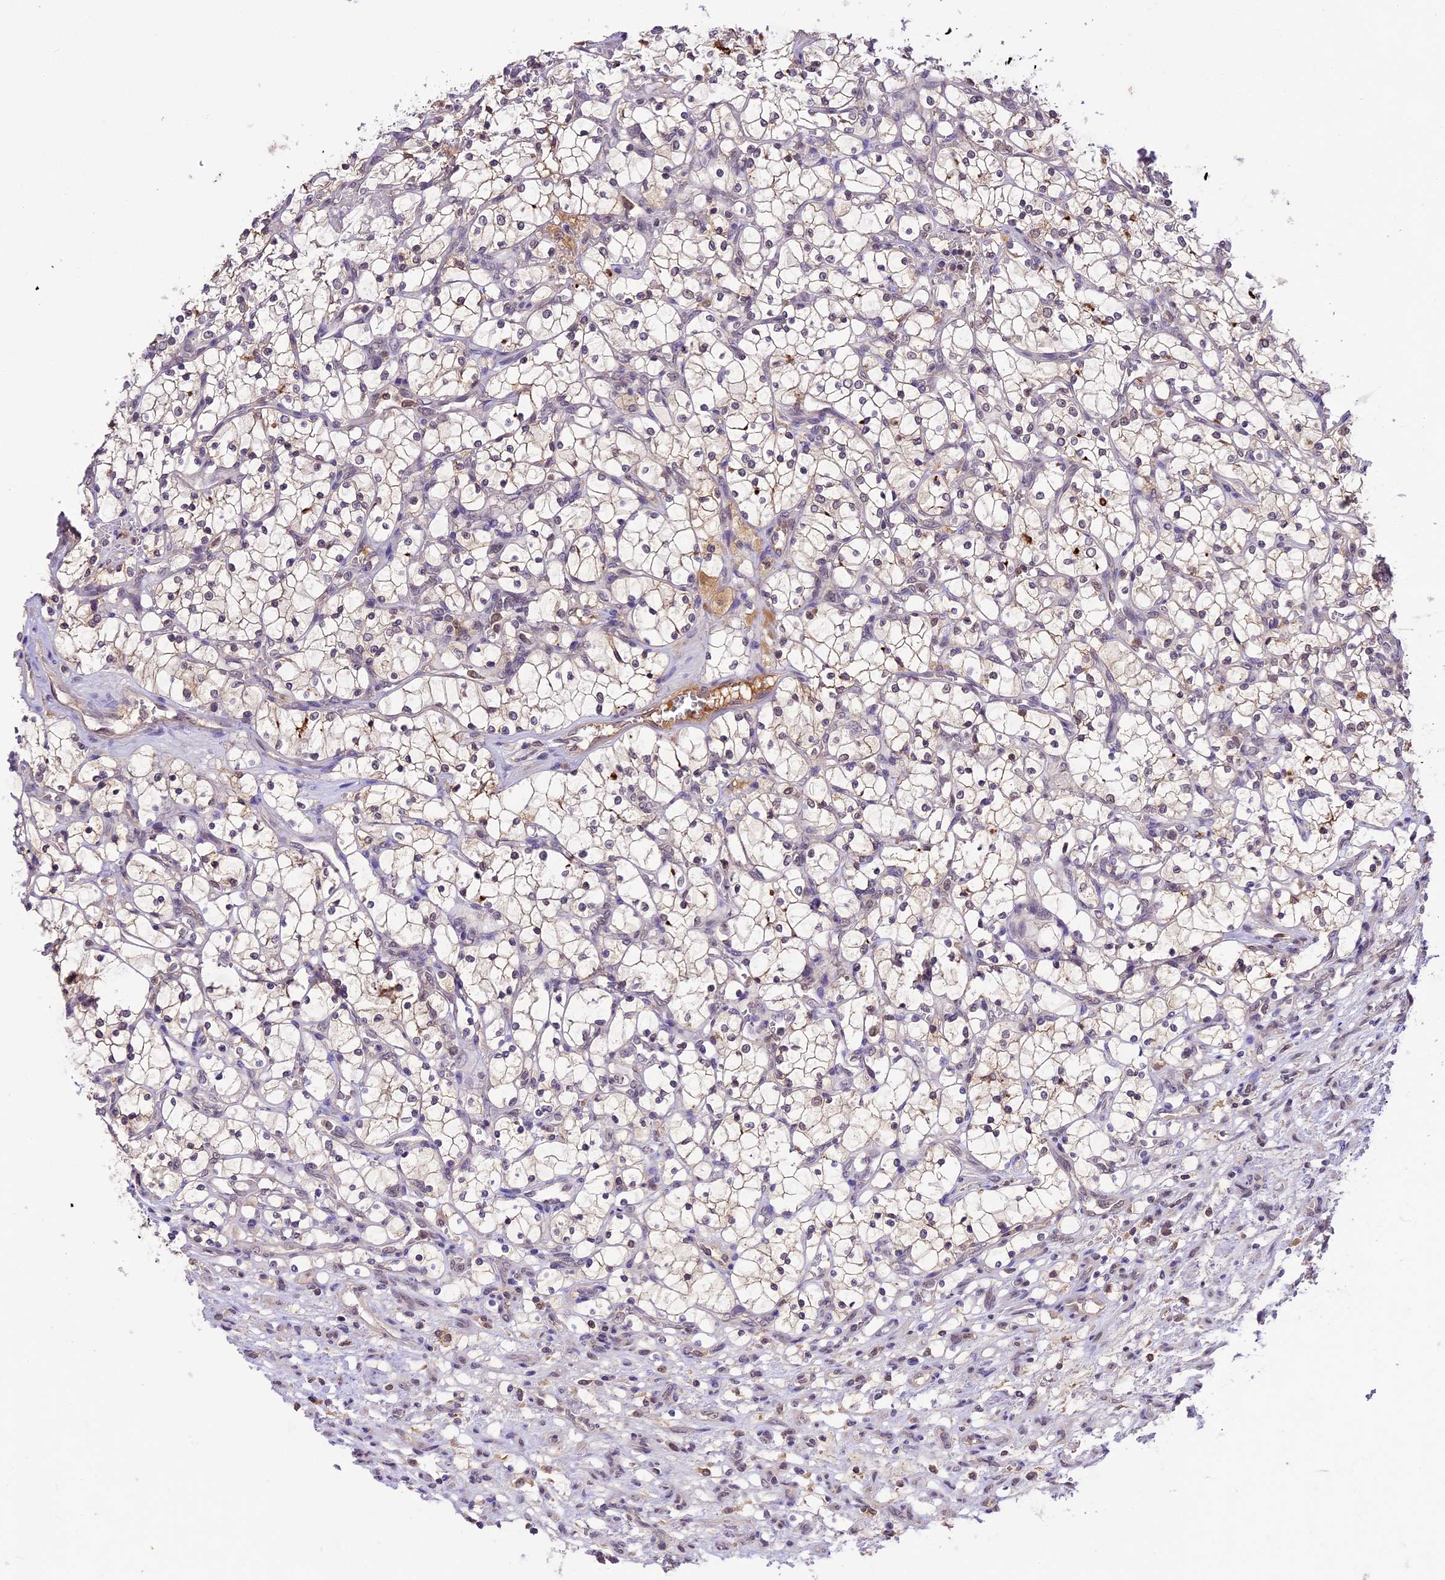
{"staining": {"intensity": "weak", "quantity": "<25%", "location": "cytoplasmic/membranous,nuclear"}, "tissue": "renal cancer", "cell_type": "Tumor cells", "image_type": "cancer", "snomed": [{"axis": "morphology", "description": "Adenocarcinoma, NOS"}, {"axis": "topography", "description": "Kidney"}], "caption": "Tumor cells show no significant protein expression in renal cancer (adenocarcinoma).", "gene": "ATP10A", "patient": {"sex": "female", "age": 69}}